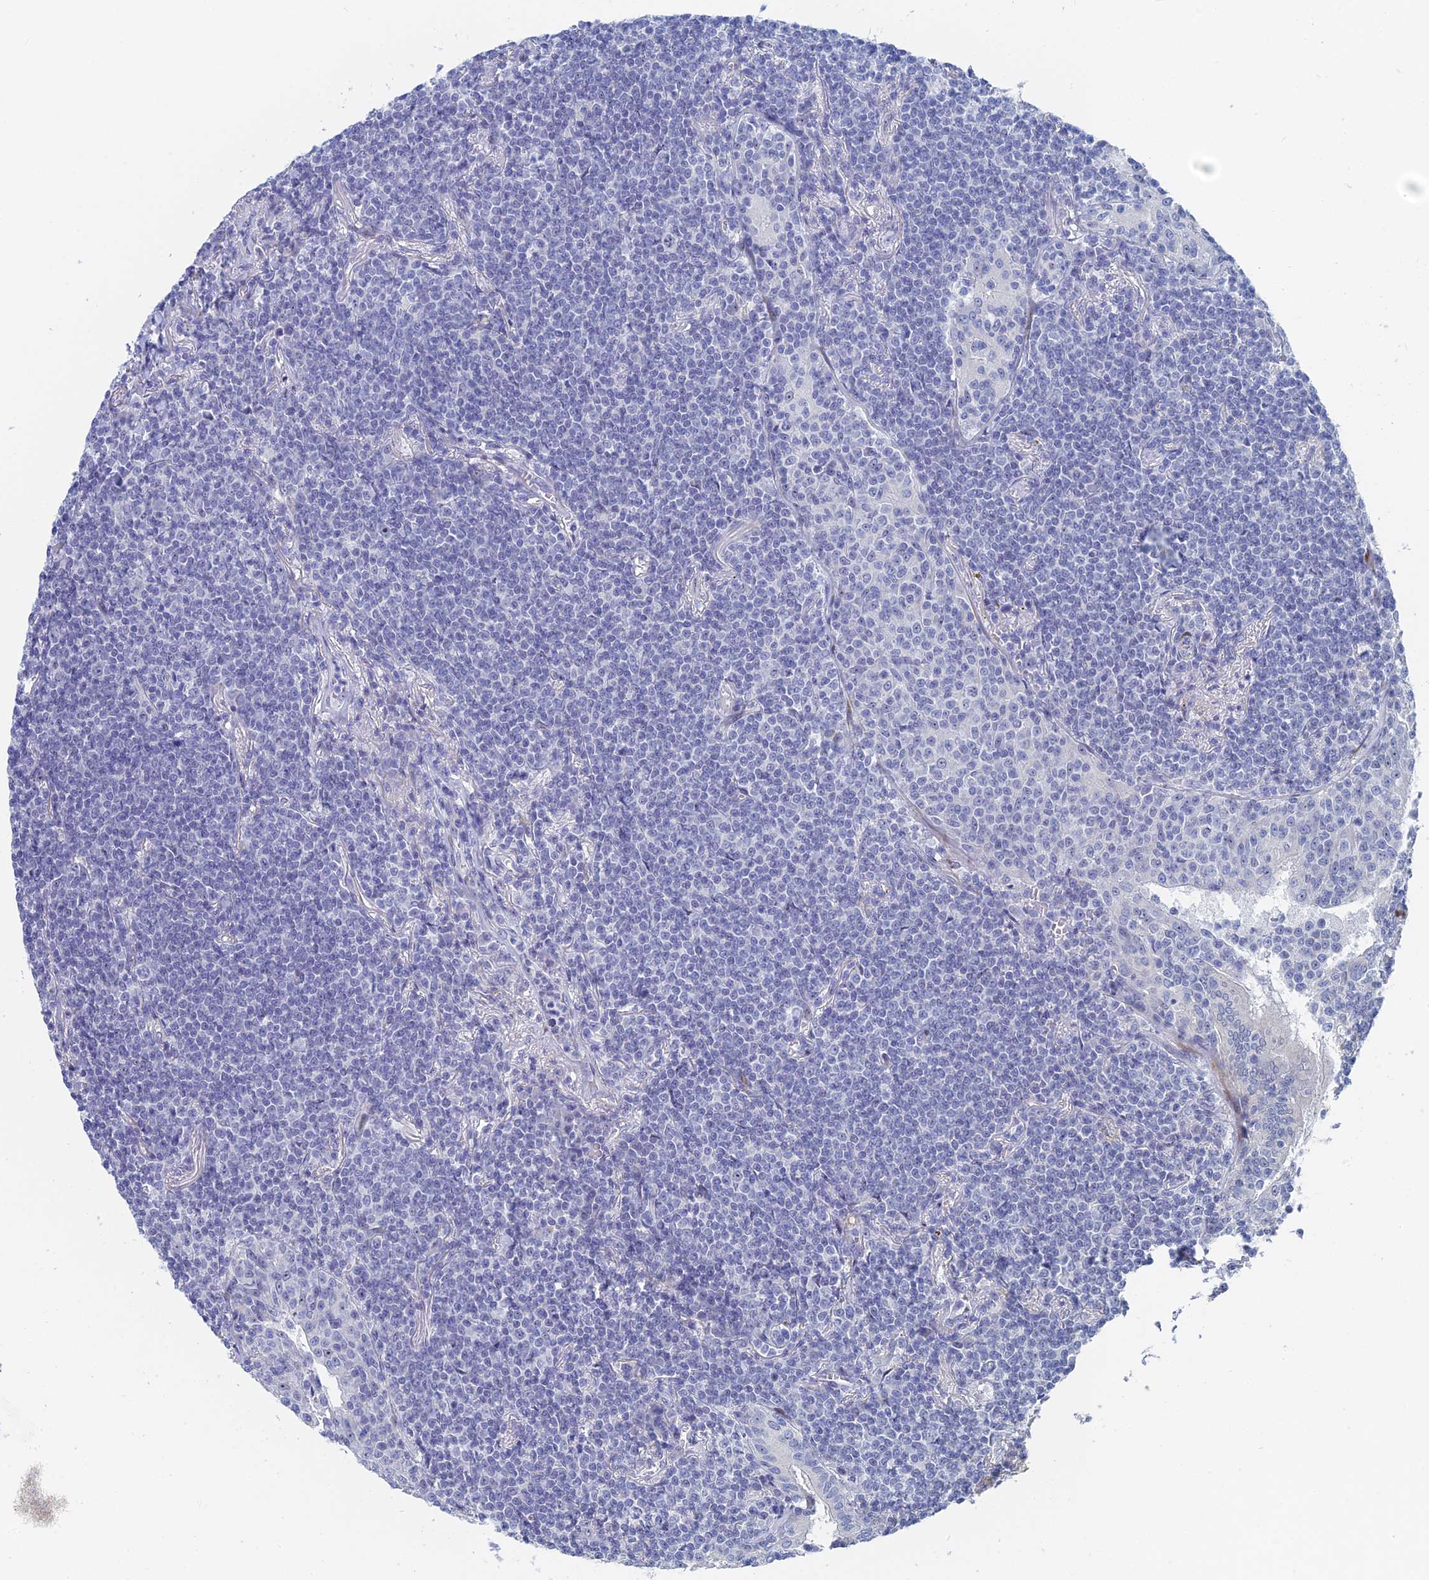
{"staining": {"intensity": "negative", "quantity": "none", "location": "none"}, "tissue": "lymphoma", "cell_type": "Tumor cells", "image_type": "cancer", "snomed": [{"axis": "morphology", "description": "Malignant lymphoma, non-Hodgkin's type, Low grade"}, {"axis": "topography", "description": "Lung"}], "caption": "Photomicrograph shows no protein staining in tumor cells of low-grade malignant lymphoma, non-Hodgkin's type tissue.", "gene": "DRGX", "patient": {"sex": "female", "age": 71}}